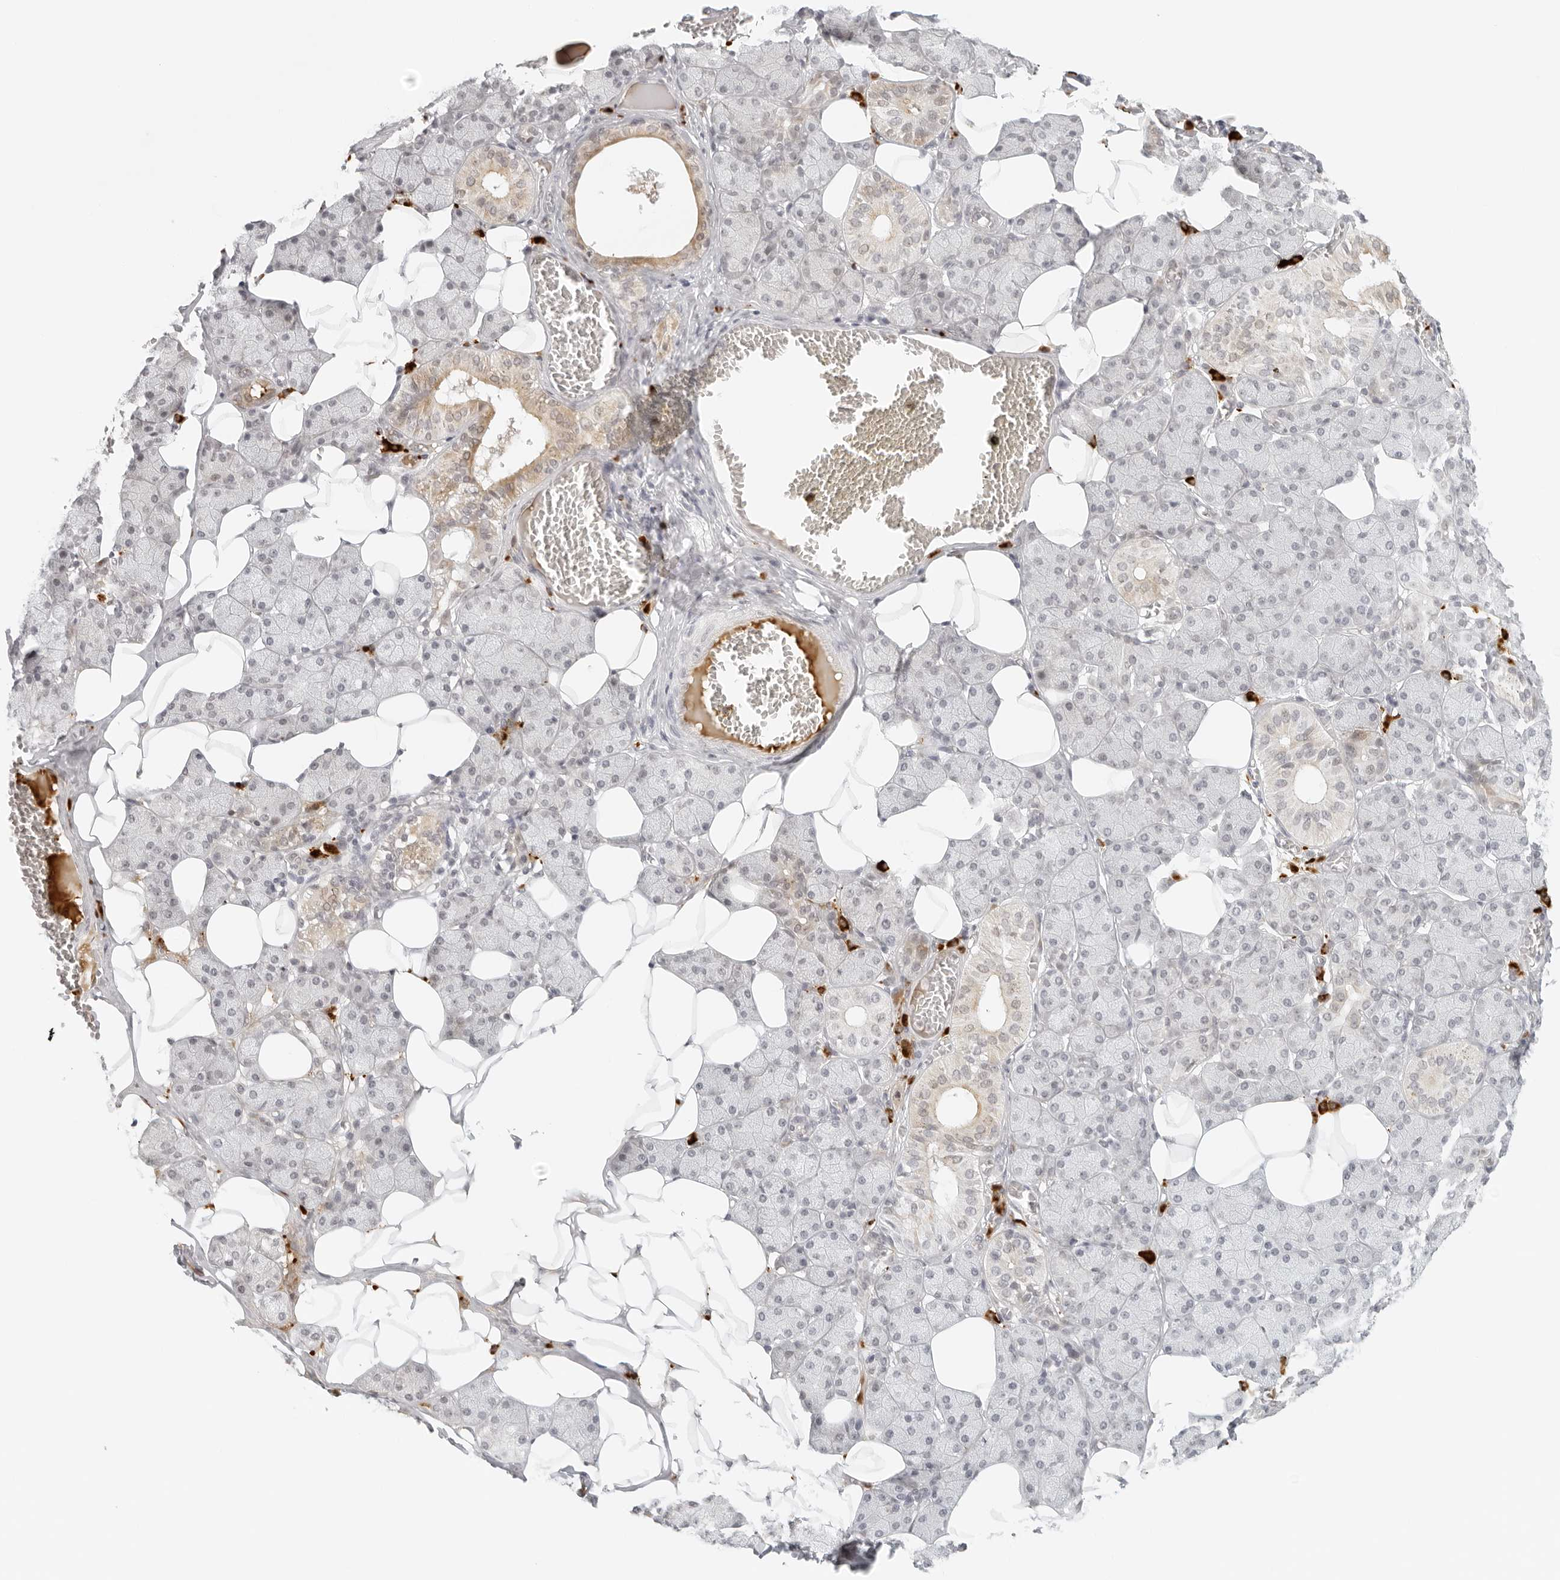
{"staining": {"intensity": "moderate", "quantity": "<25%", "location": "cytoplasmic/membranous"}, "tissue": "salivary gland", "cell_type": "Glandular cells", "image_type": "normal", "snomed": [{"axis": "morphology", "description": "Normal tissue, NOS"}, {"axis": "topography", "description": "Salivary gland"}], "caption": "Immunohistochemical staining of unremarkable salivary gland displays low levels of moderate cytoplasmic/membranous positivity in about <25% of glandular cells.", "gene": "ZNF678", "patient": {"sex": "female", "age": 33}}